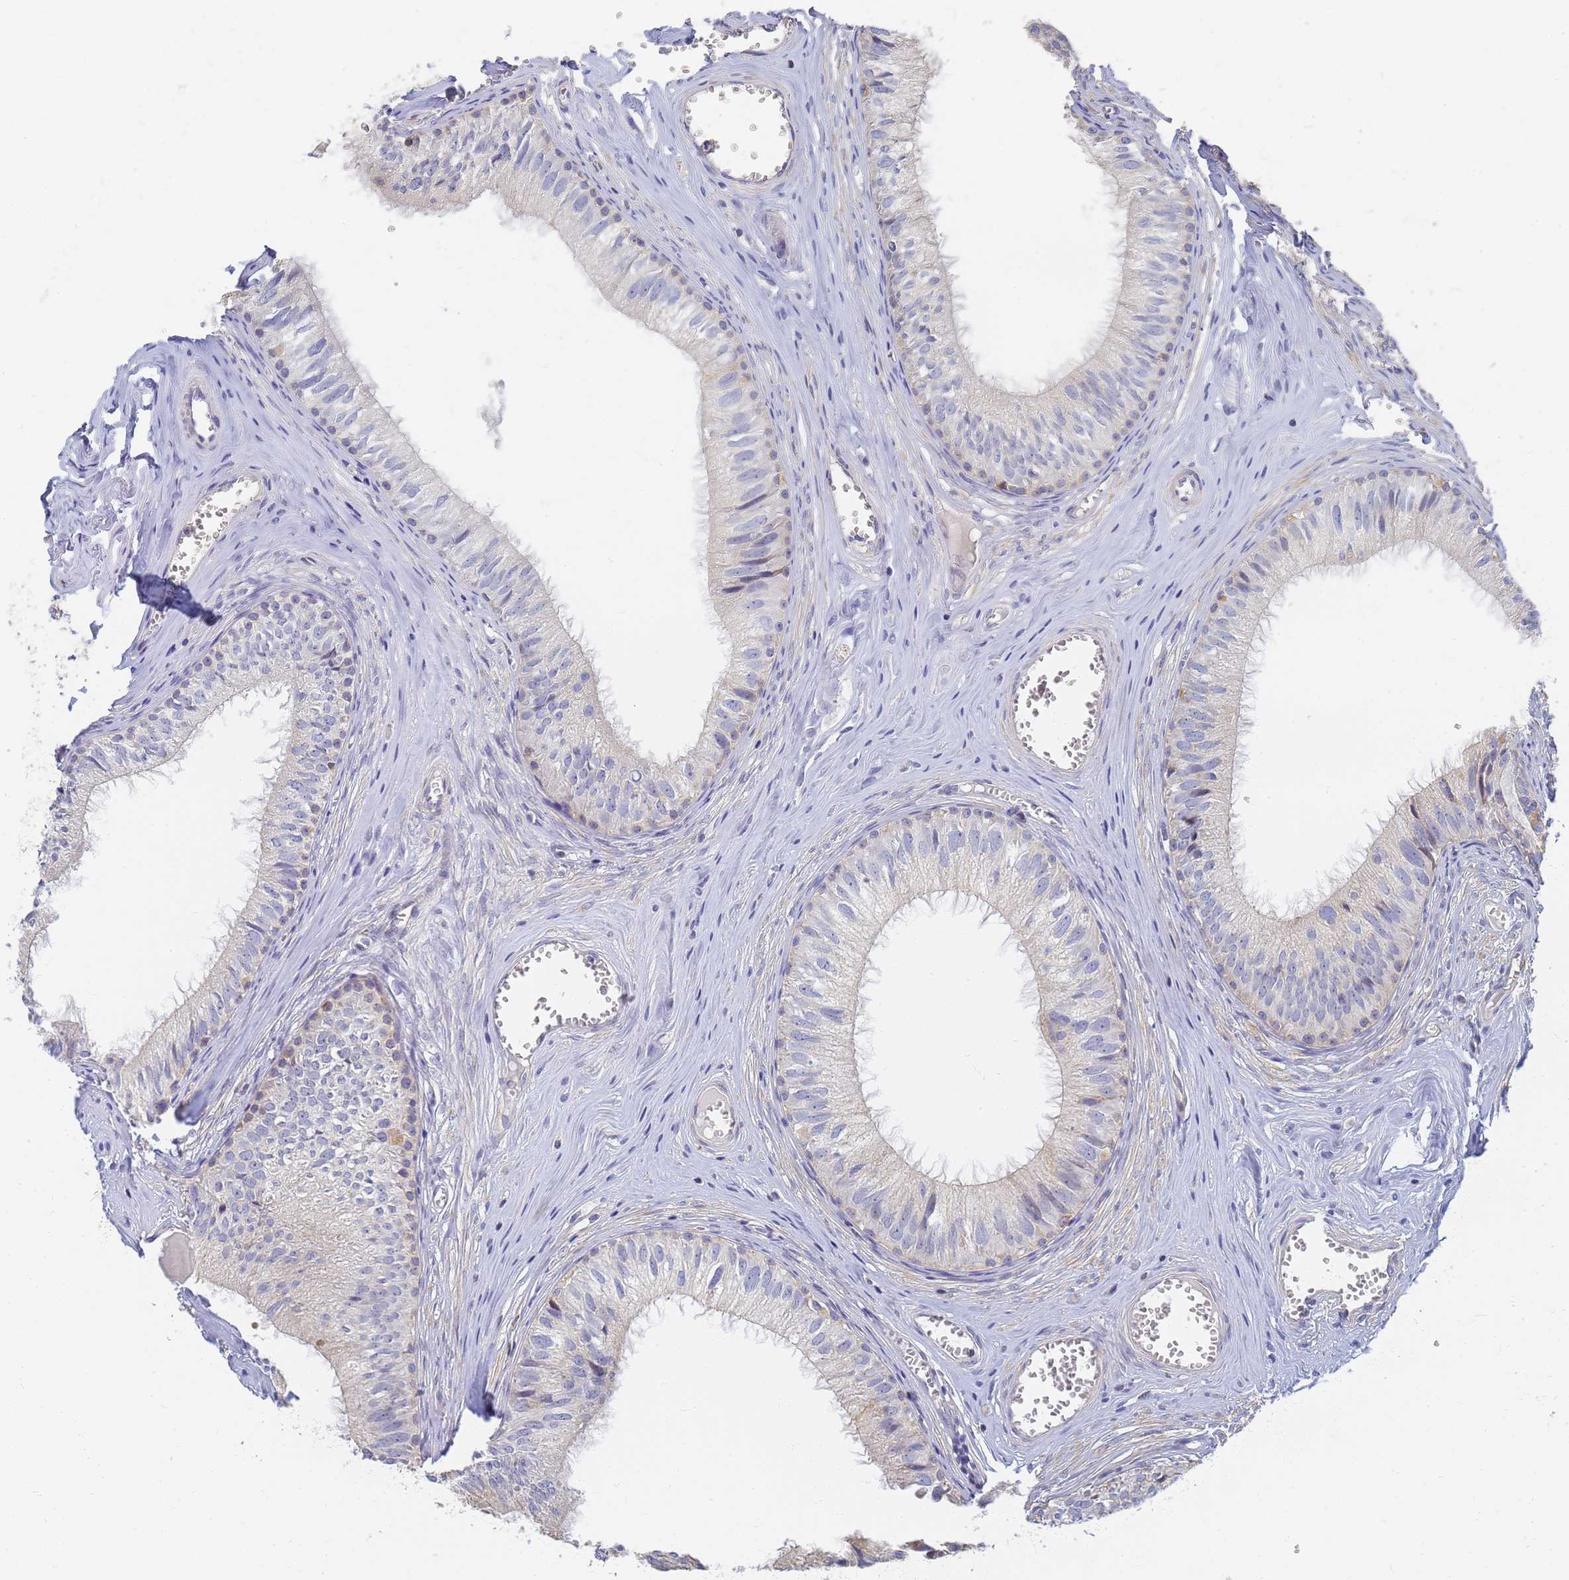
{"staining": {"intensity": "weak", "quantity": "<25%", "location": "cytoplasmic/membranous"}, "tissue": "epididymis", "cell_type": "Glandular cells", "image_type": "normal", "snomed": [{"axis": "morphology", "description": "Normal tissue, NOS"}, {"axis": "topography", "description": "Epididymis"}], "caption": "A high-resolution photomicrograph shows immunohistochemistry (IHC) staining of normal epididymis, which shows no significant staining in glandular cells. Brightfield microscopy of immunohistochemistry stained with DAB (3,3'-diaminobenzidine) (brown) and hematoxylin (blue), captured at high magnification.", "gene": "UTP23", "patient": {"sex": "male", "age": 36}}